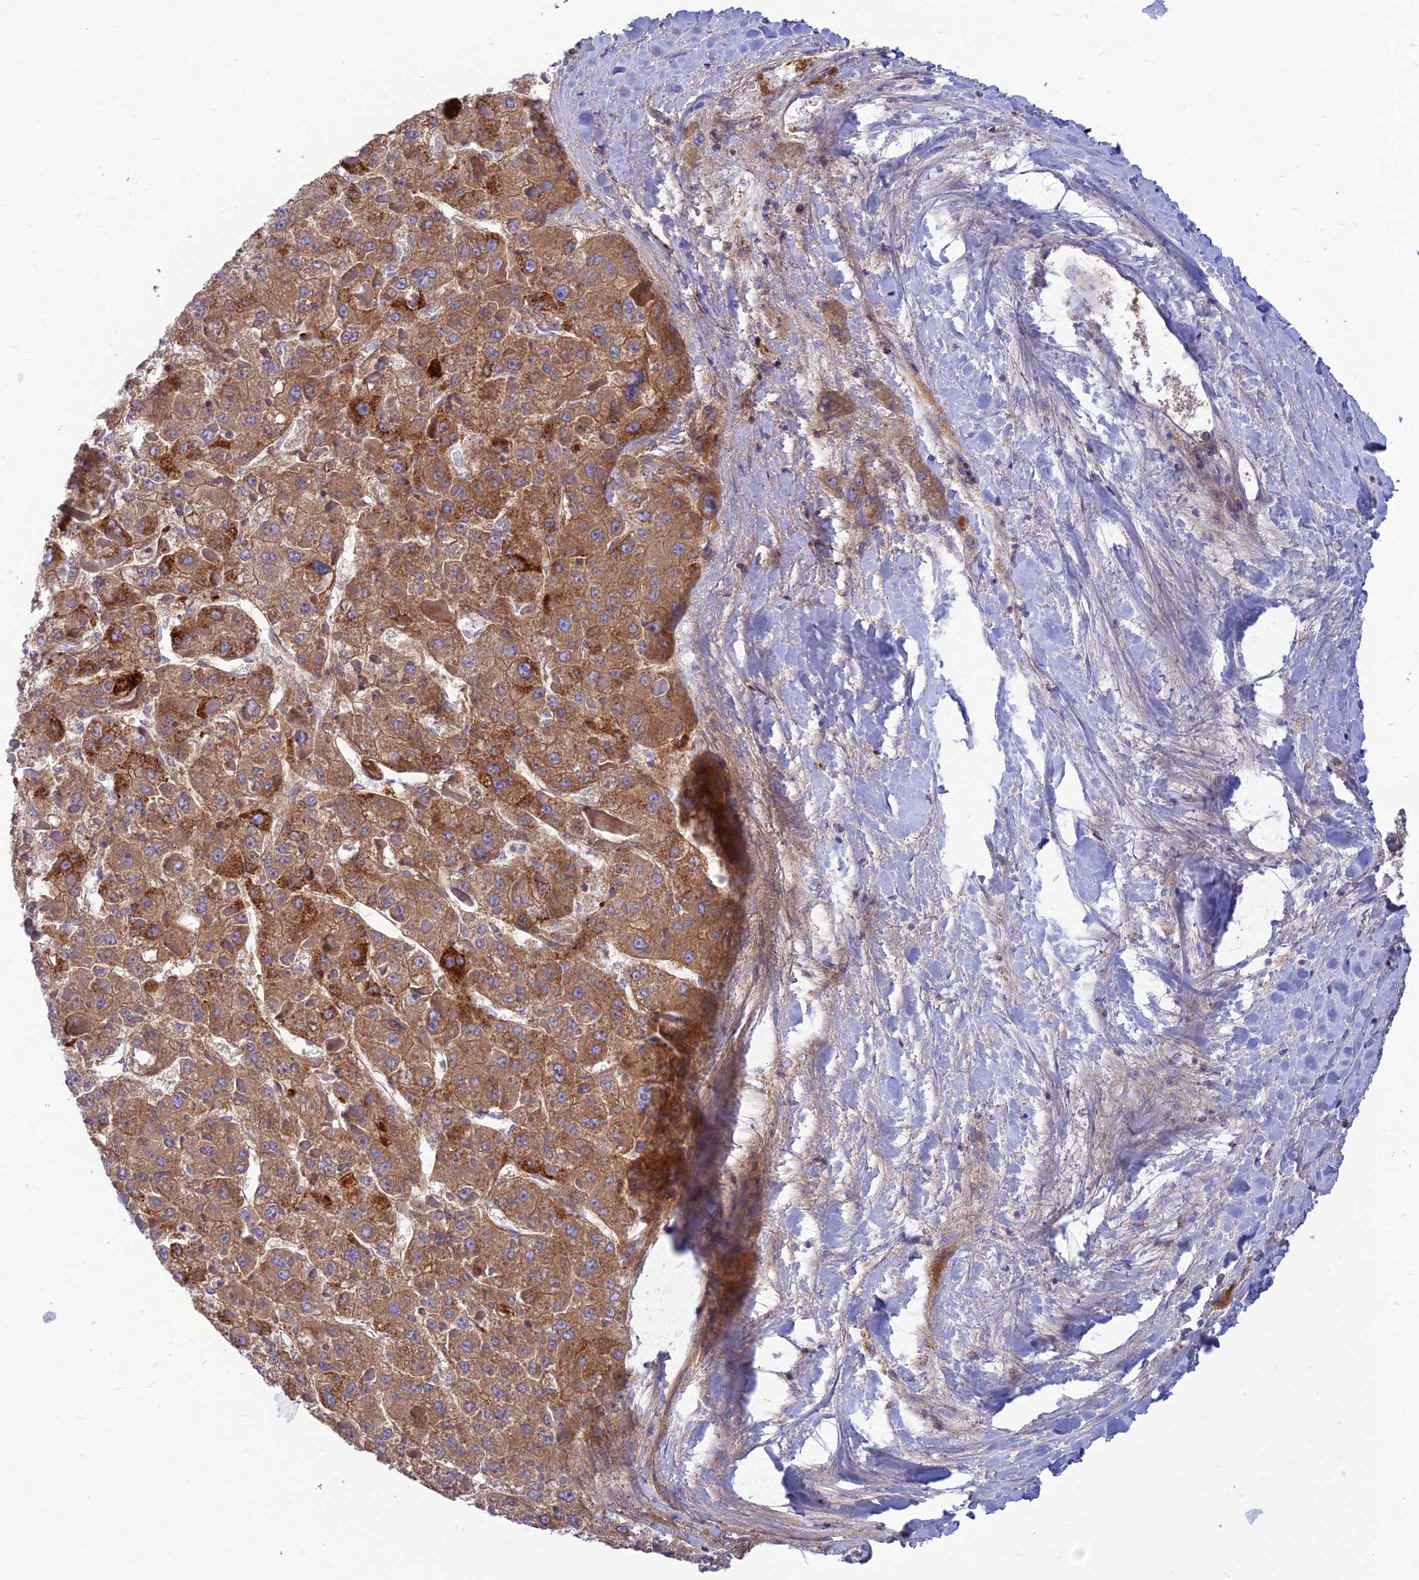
{"staining": {"intensity": "moderate", "quantity": ">75%", "location": "cytoplasmic/membranous"}, "tissue": "liver cancer", "cell_type": "Tumor cells", "image_type": "cancer", "snomed": [{"axis": "morphology", "description": "Carcinoma, Hepatocellular, NOS"}, {"axis": "topography", "description": "Liver"}], "caption": "DAB immunohistochemical staining of human liver hepatocellular carcinoma reveals moderate cytoplasmic/membranous protein positivity in about >75% of tumor cells. (DAB IHC, brown staining for protein, blue staining for nuclei).", "gene": "PACC1", "patient": {"sex": "female", "age": 73}}